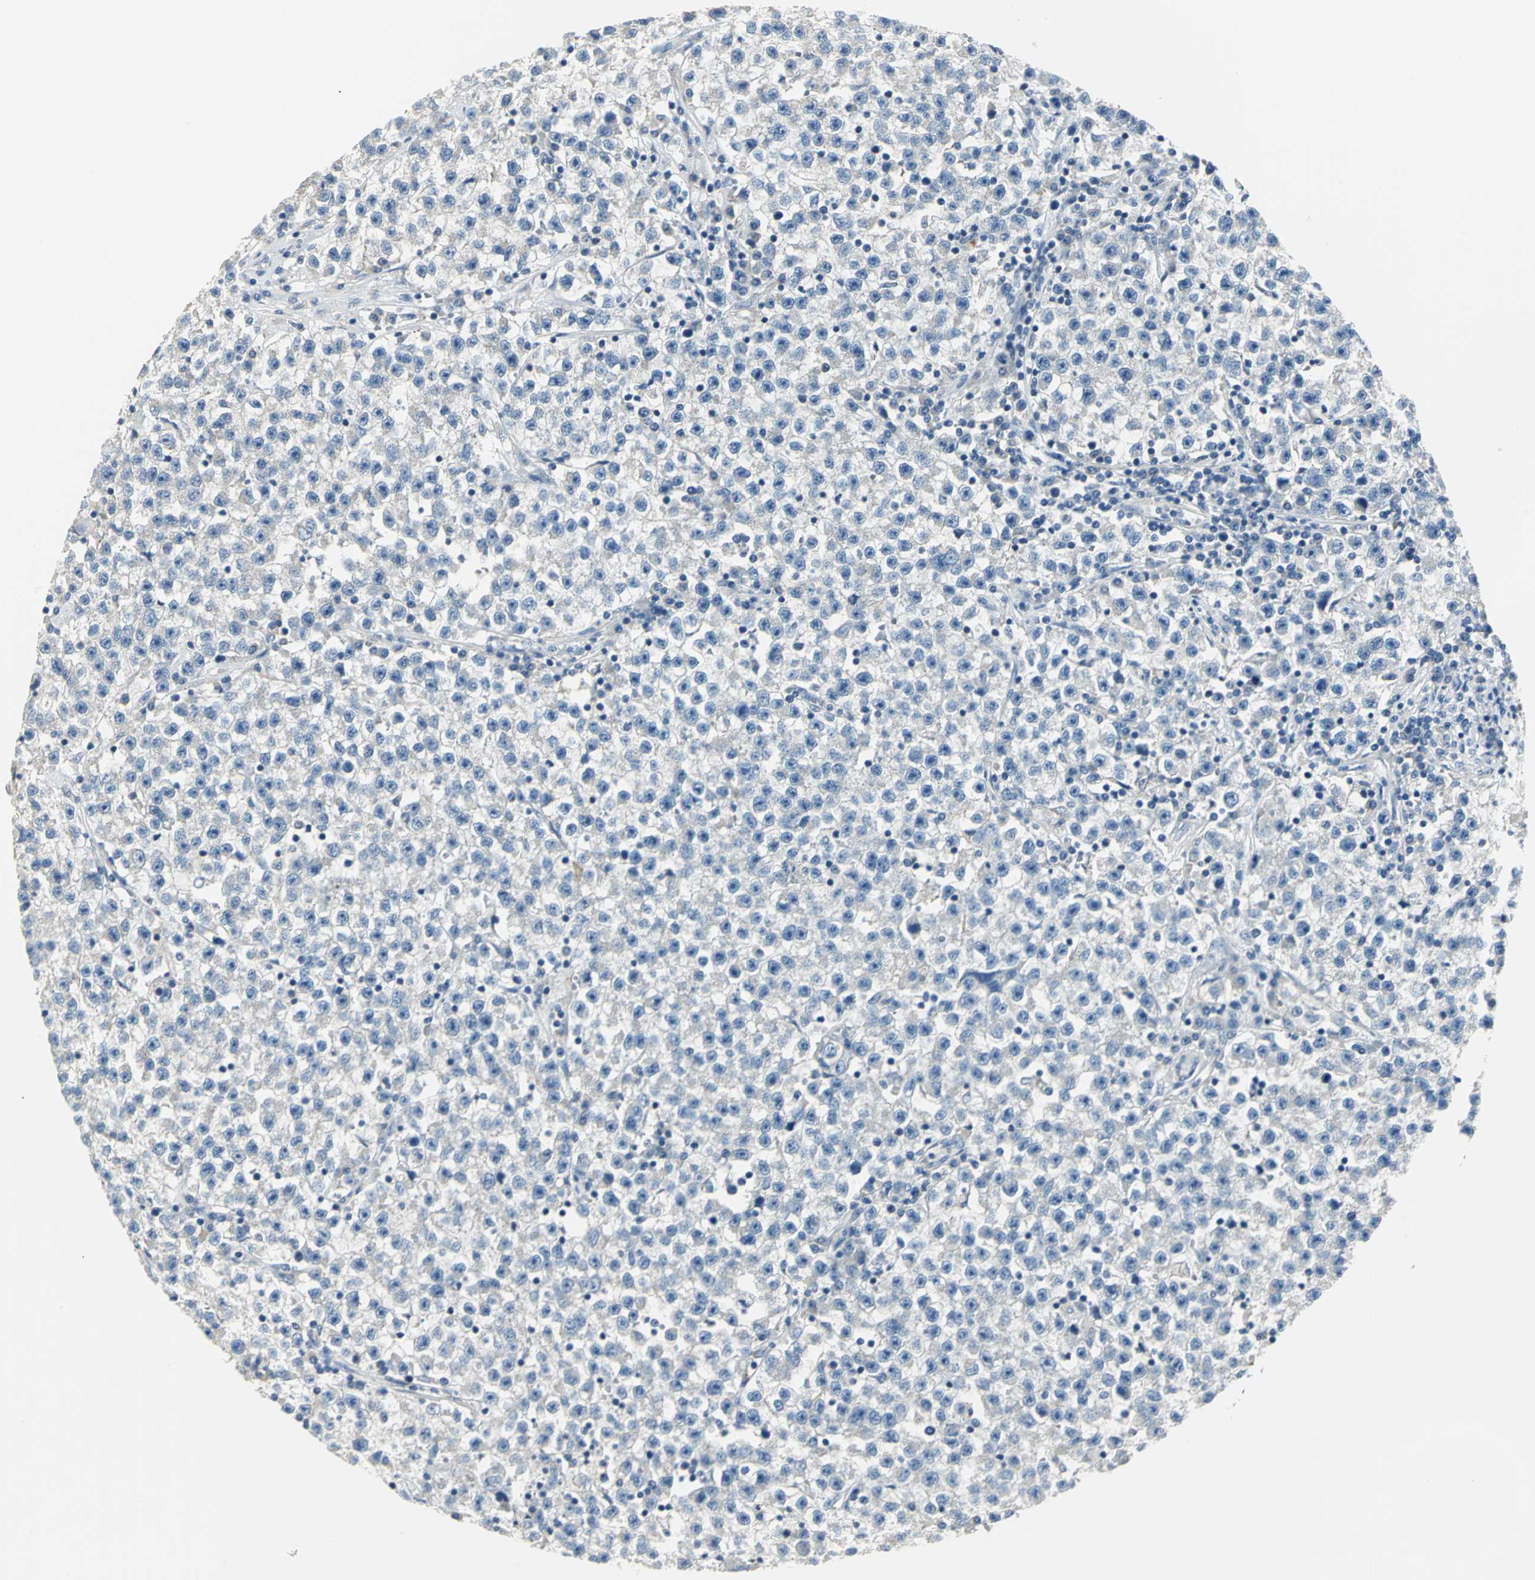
{"staining": {"intensity": "negative", "quantity": "none", "location": "none"}, "tissue": "testis cancer", "cell_type": "Tumor cells", "image_type": "cancer", "snomed": [{"axis": "morphology", "description": "Seminoma, NOS"}, {"axis": "topography", "description": "Testis"}], "caption": "Immunohistochemistry (IHC) of testis cancer reveals no staining in tumor cells.", "gene": "B3GNT2", "patient": {"sex": "male", "age": 22}}